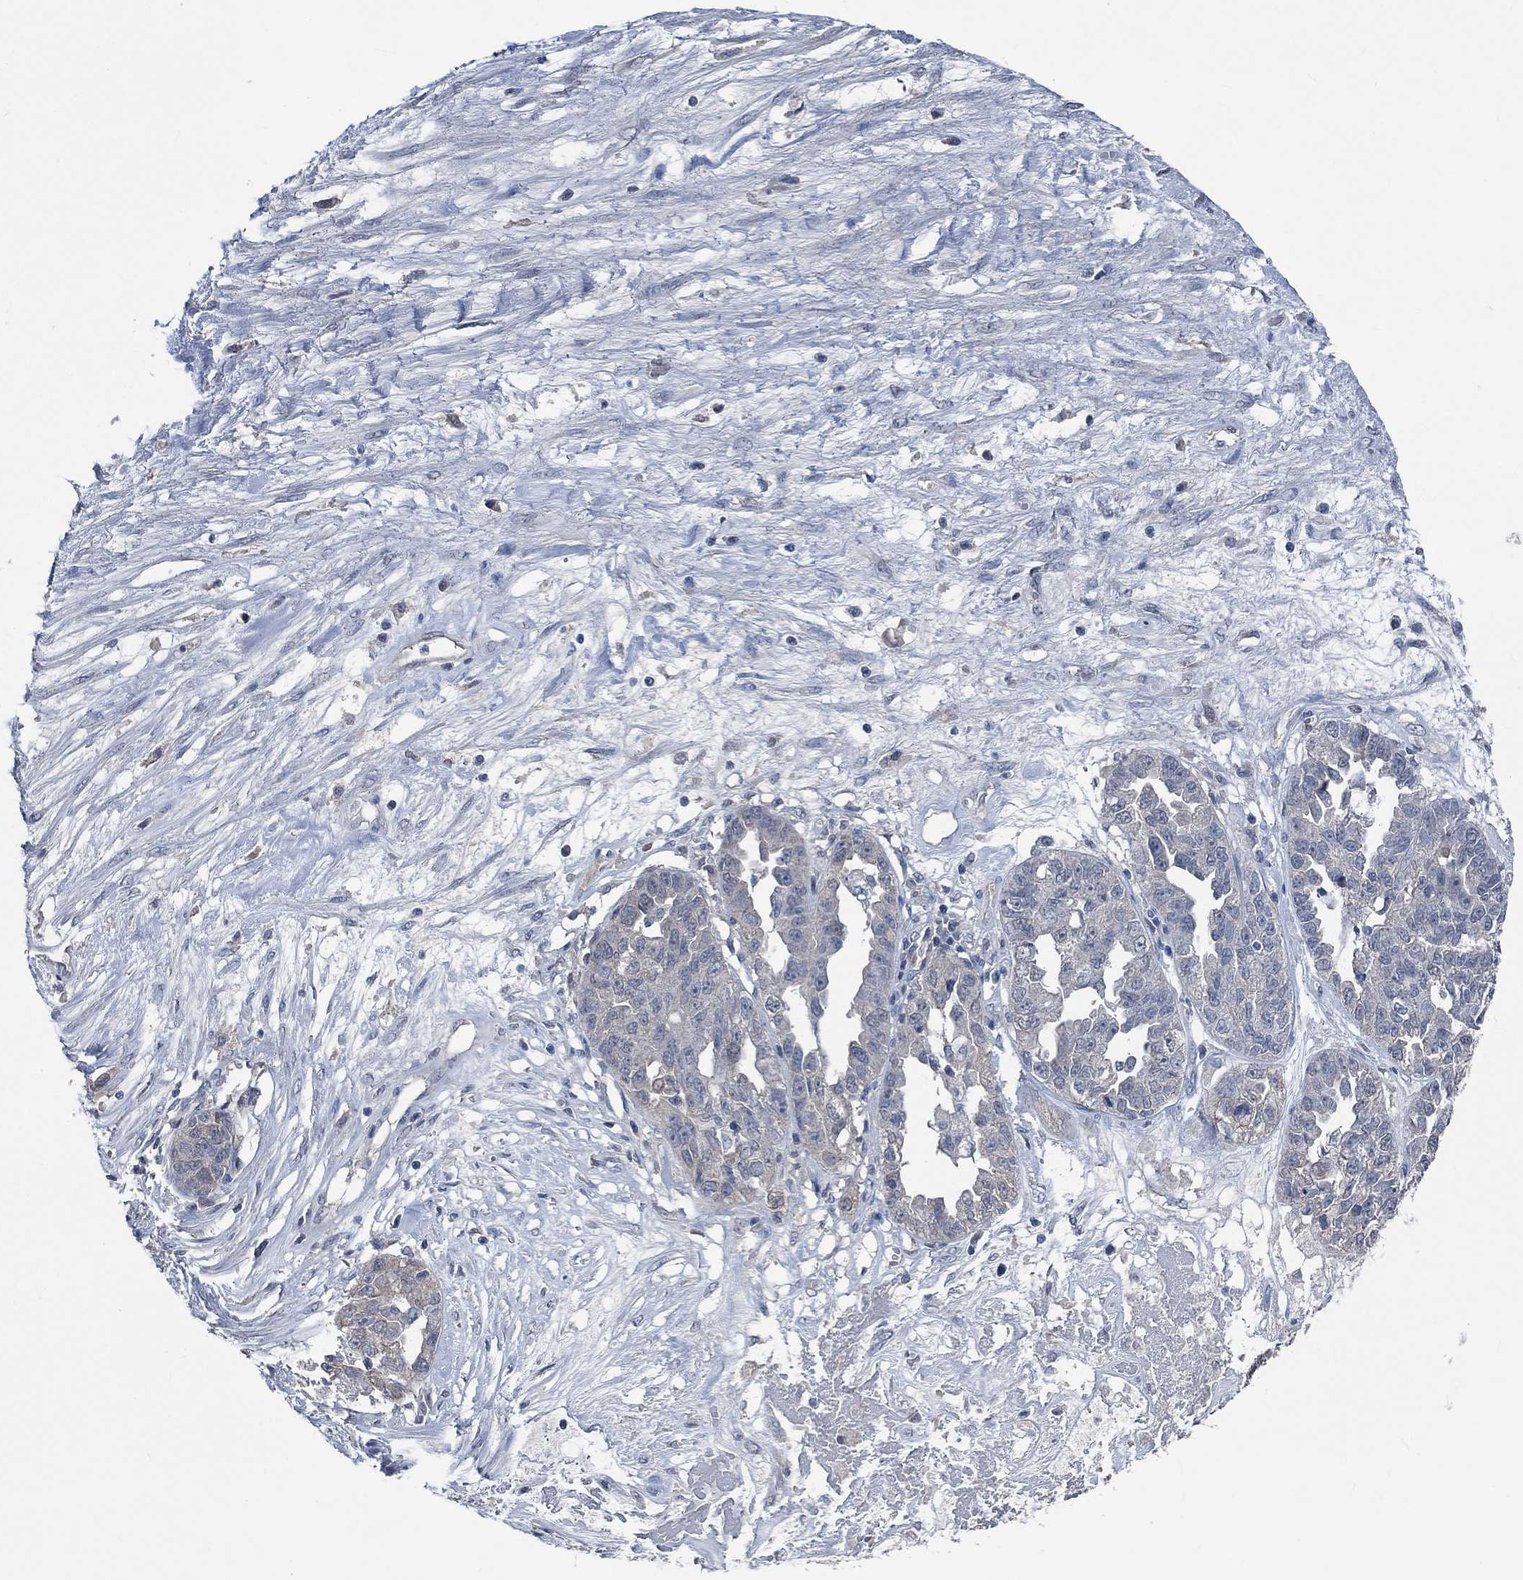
{"staining": {"intensity": "negative", "quantity": "none", "location": "none"}, "tissue": "ovarian cancer", "cell_type": "Tumor cells", "image_type": "cancer", "snomed": [{"axis": "morphology", "description": "Cystadenocarcinoma, serous, NOS"}, {"axis": "topography", "description": "Ovary"}], "caption": "Immunohistochemical staining of human ovarian cancer (serous cystadenocarcinoma) exhibits no significant positivity in tumor cells. The staining was performed using DAB (3,3'-diaminobenzidine) to visualize the protein expression in brown, while the nuclei were stained in blue with hematoxylin (Magnification: 20x).", "gene": "OBSCN", "patient": {"sex": "female", "age": 87}}